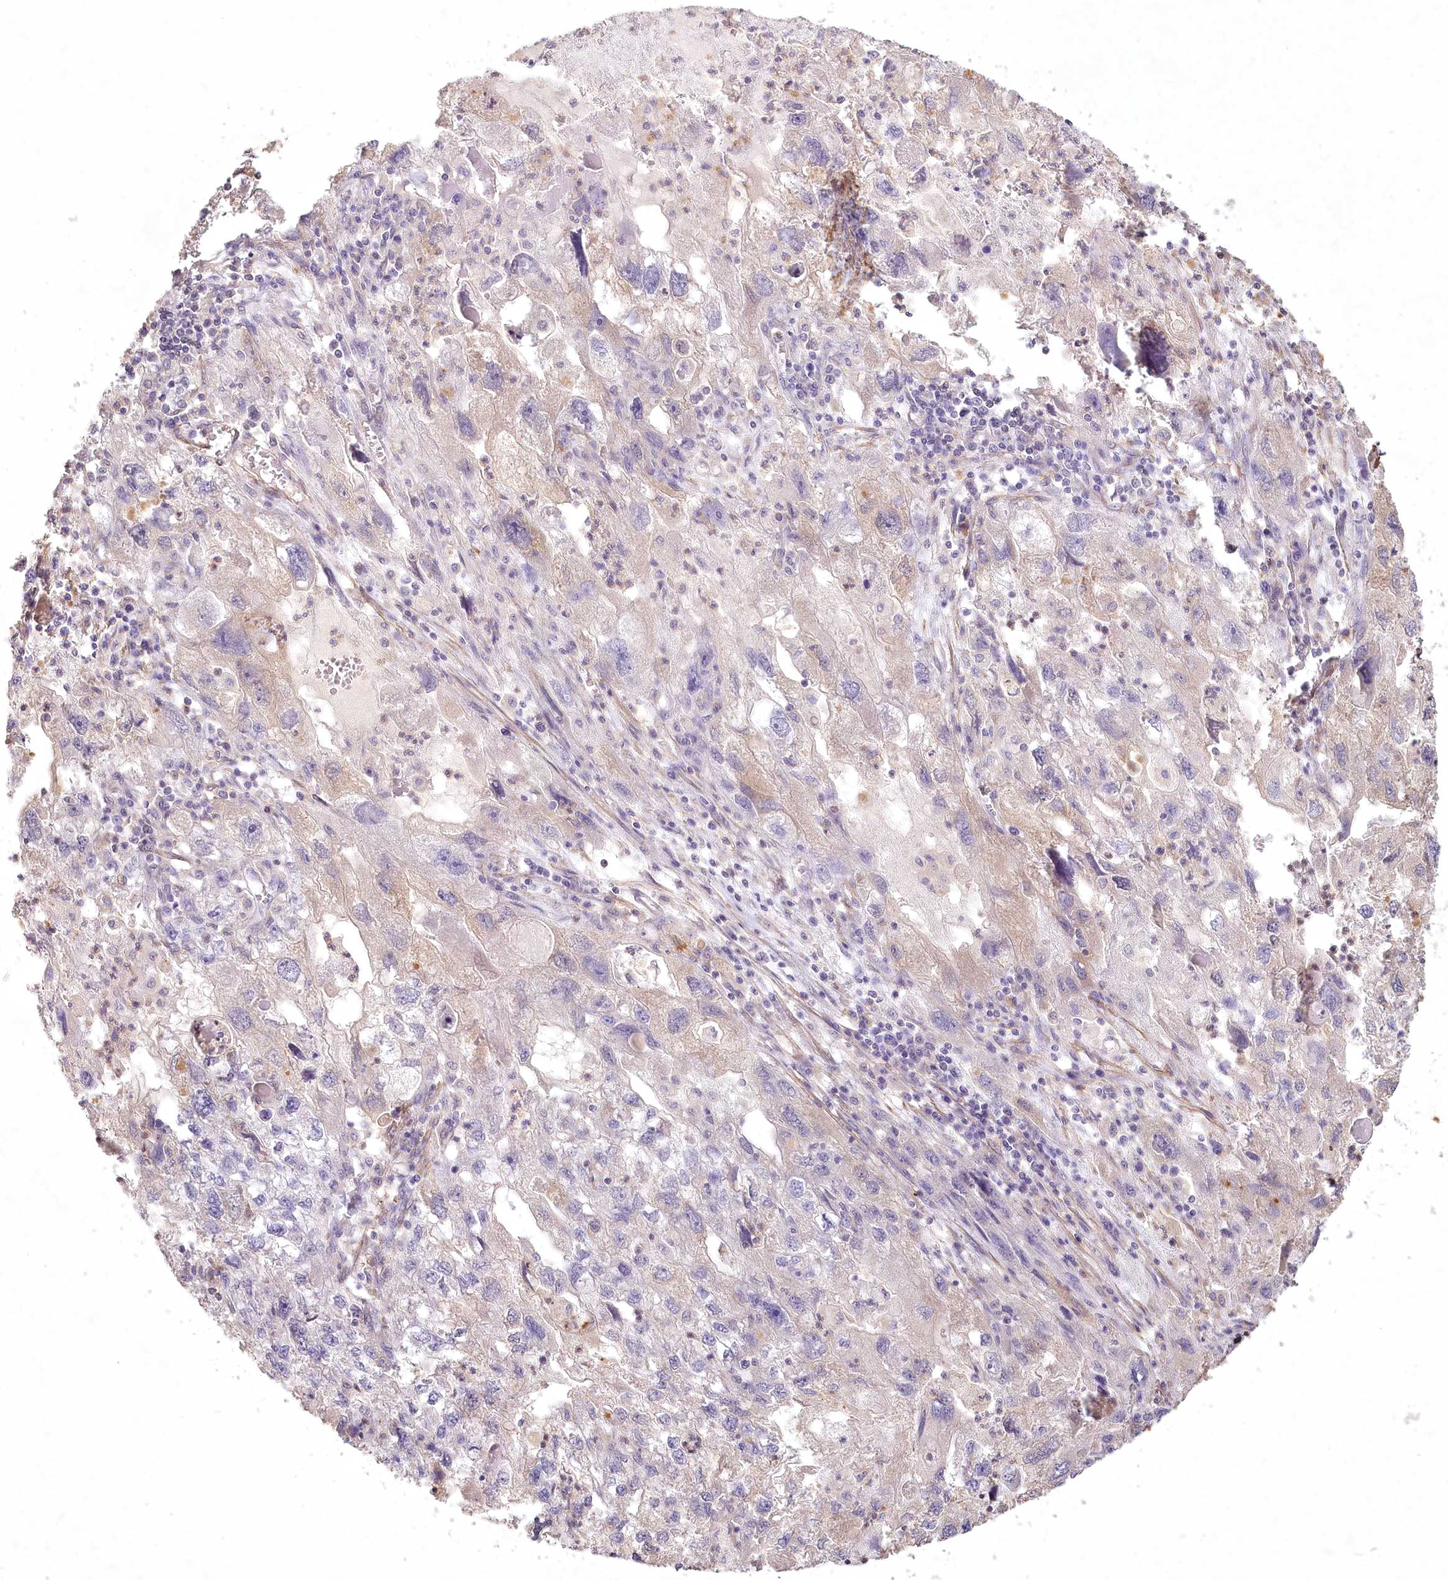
{"staining": {"intensity": "negative", "quantity": "none", "location": "none"}, "tissue": "endometrial cancer", "cell_type": "Tumor cells", "image_type": "cancer", "snomed": [{"axis": "morphology", "description": "Adenocarcinoma, NOS"}, {"axis": "topography", "description": "Endometrium"}], "caption": "There is no significant positivity in tumor cells of endometrial cancer (adenocarcinoma).", "gene": "INPP4B", "patient": {"sex": "female", "age": 49}}